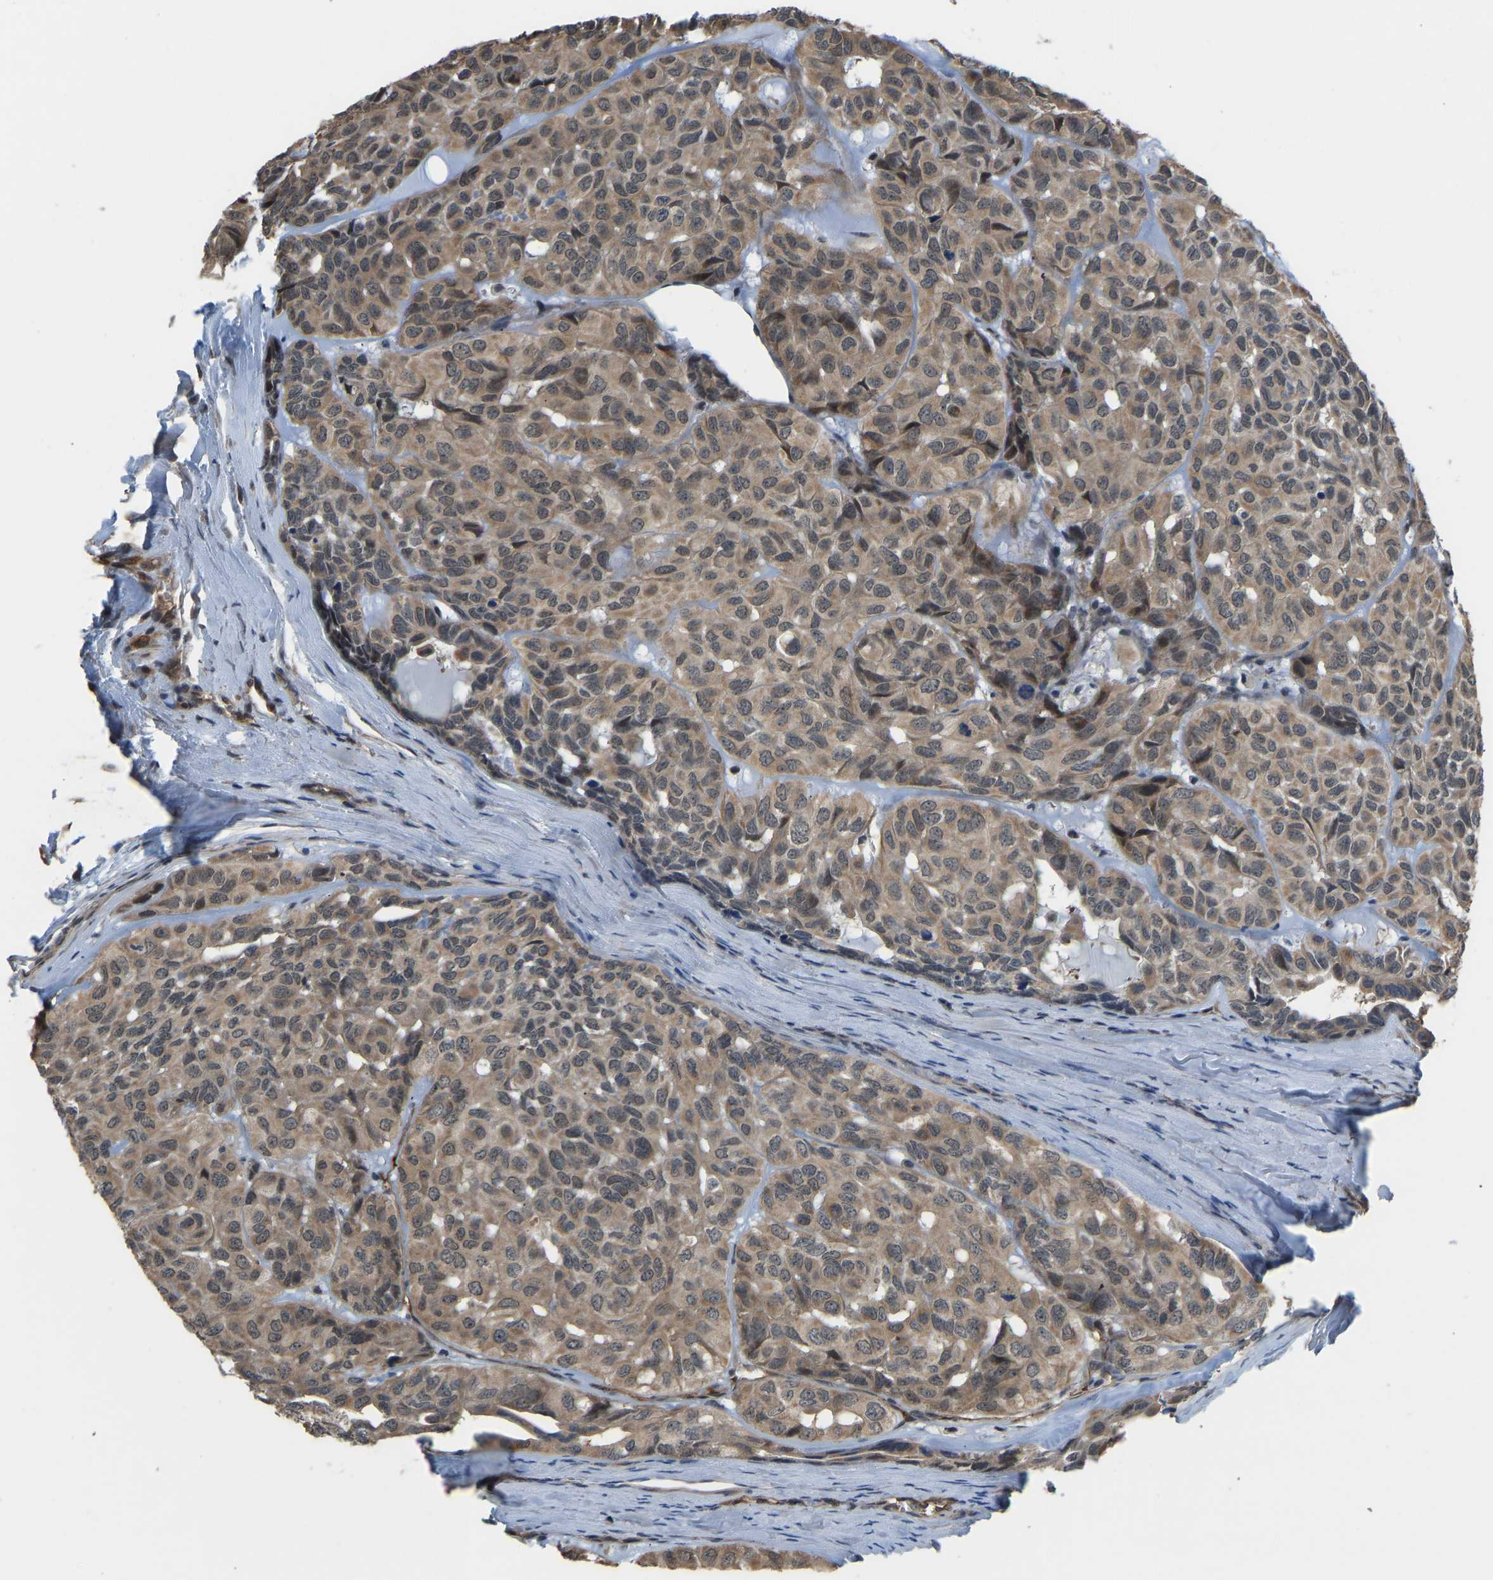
{"staining": {"intensity": "moderate", "quantity": ">75%", "location": "cytoplasmic/membranous,nuclear"}, "tissue": "head and neck cancer", "cell_type": "Tumor cells", "image_type": "cancer", "snomed": [{"axis": "morphology", "description": "Adenocarcinoma, NOS"}, {"axis": "topography", "description": "Salivary gland, NOS"}, {"axis": "topography", "description": "Head-Neck"}], "caption": "Adenocarcinoma (head and neck) stained with a brown dye demonstrates moderate cytoplasmic/membranous and nuclear positive expression in about >75% of tumor cells.", "gene": "CCT8", "patient": {"sex": "female", "age": 76}}